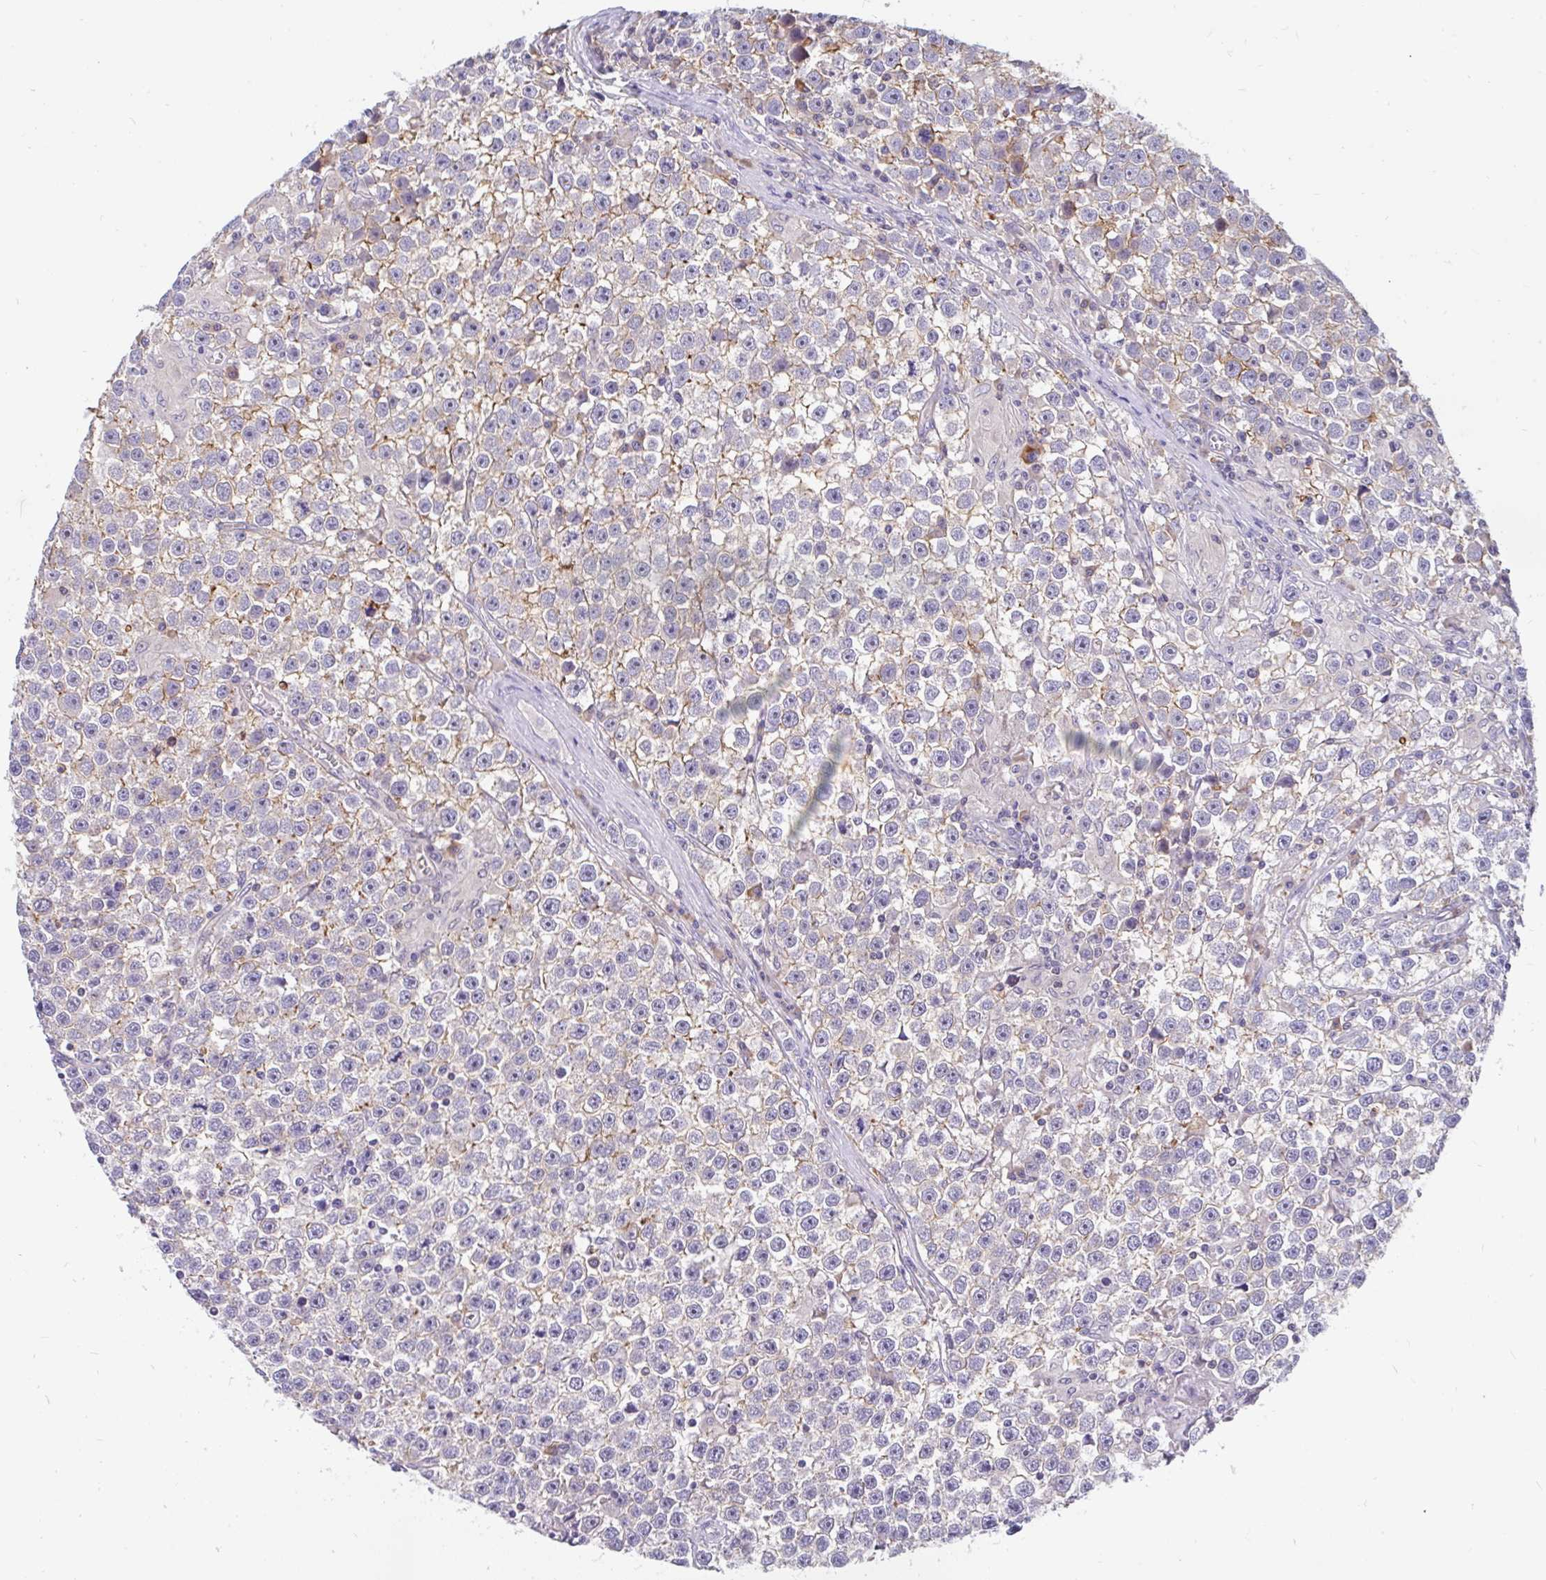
{"staining": {"intensity": "moderate", "quantity": "<25%", "location": "cytoplasmic/membranous"}, "tissue": "testis cancer", "cell_type": "Tumor cells", "image_type": "cancer", "snomed": [{"axis": "morphology", "description": "Seminoma, NOS"}, {"axis": "topography", "description": "Testis"}], "caption": "The immunohistochemical stain labels moderate cytoplasmic/membranous staining in tumor cells of testis seminoma tissue.", "gene": "LRRC26", "patient": {"sex": "male", "age": 31}}